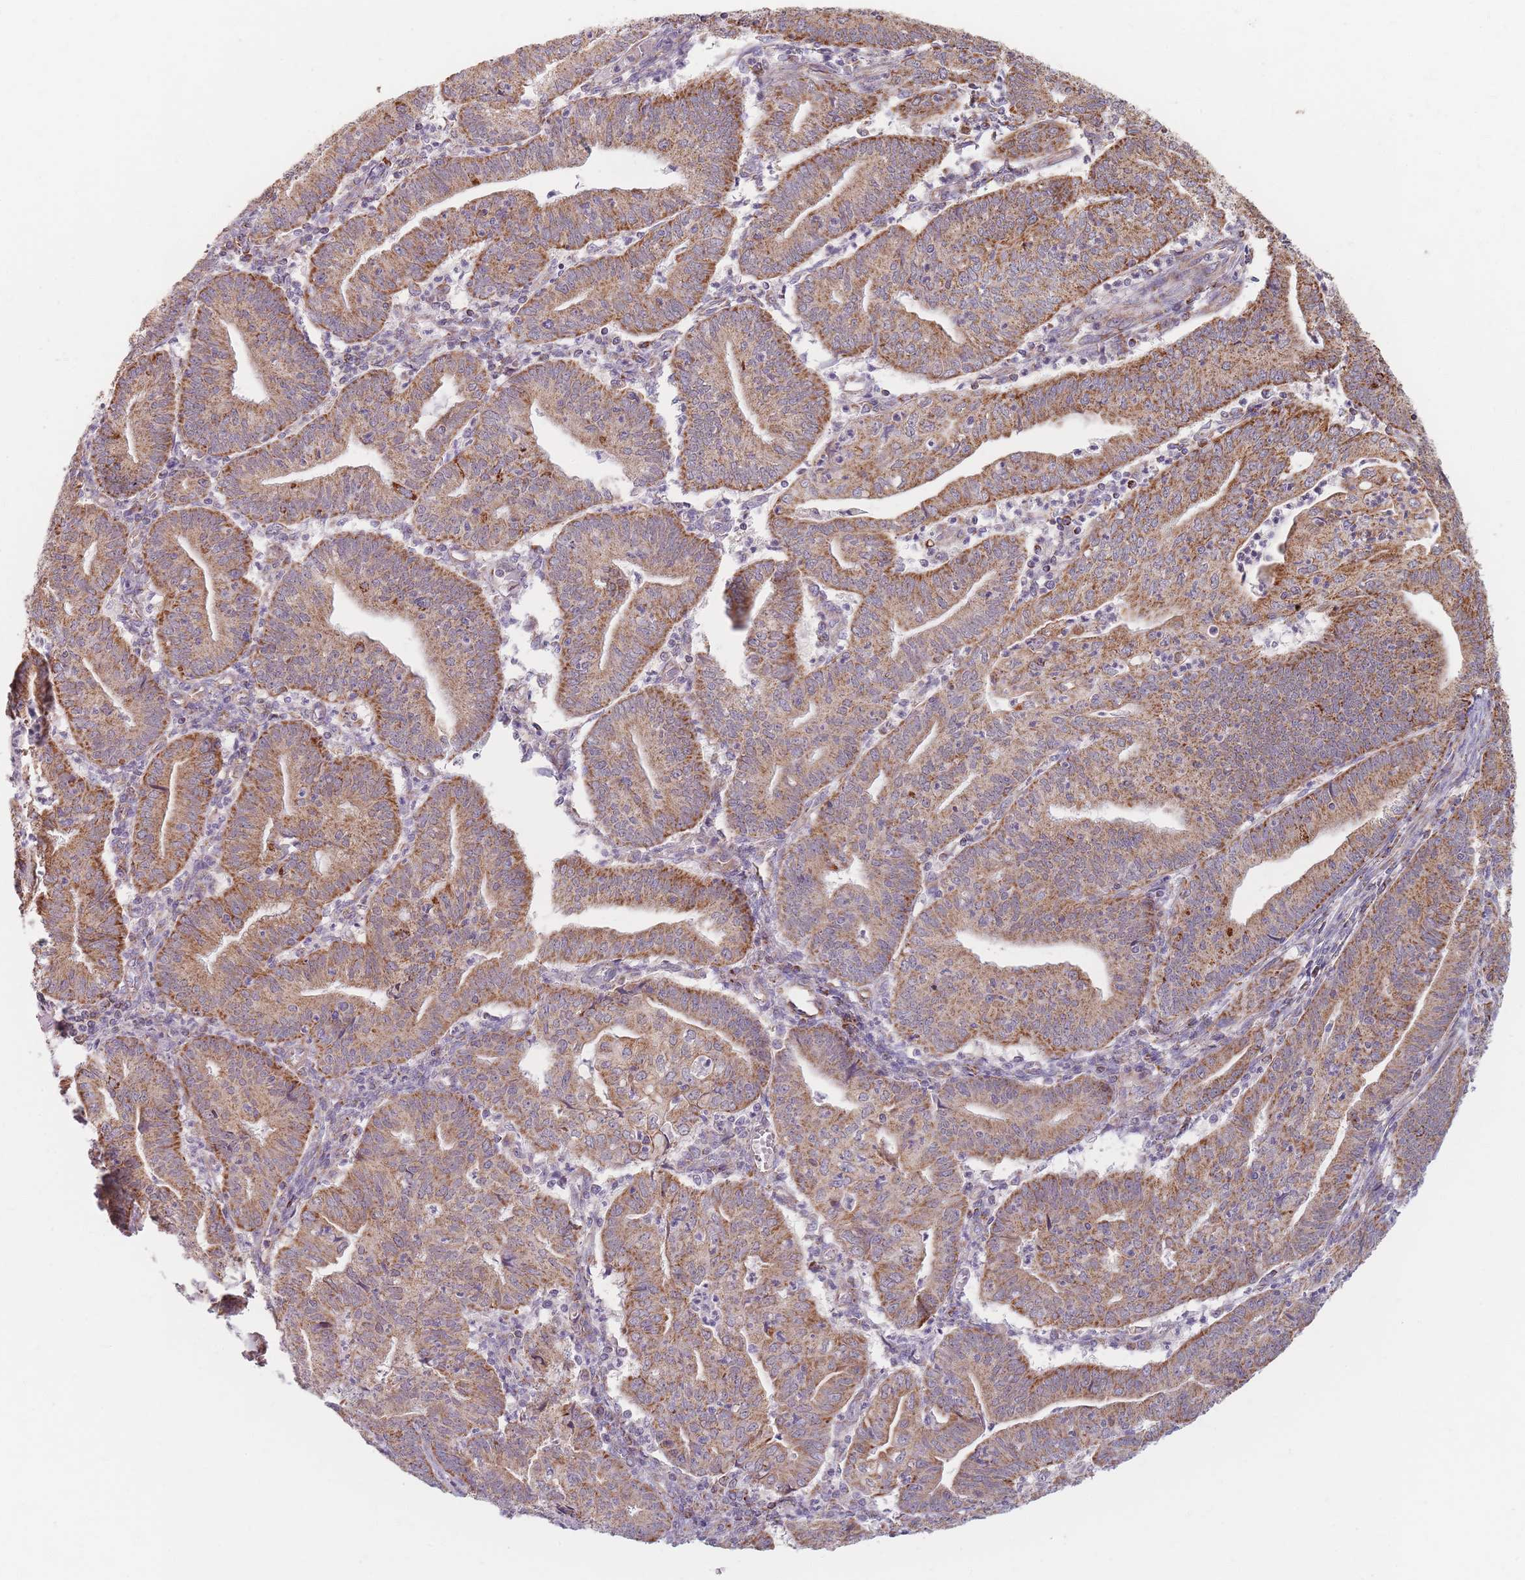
{"staining": {"intensity": "moderate", "quantity": ">75%", "location": "cytoplasmic/membranous"}, "tissue": "endometrial cancer", "cell_type": "Tumor cells", "image_type": "cancer", "snomed": [{"axis": "morphology", "description": "Adenocarcinoma, NOS"}, {"axis": "topography", "description": "Endometrium"}], "caption": "A photomicrograph showing moderate cytoplasmic/membranous expression in about >75% of tumor cells in endometrial cancer, as visualized by brown immunohistochemical staining.", "gene": "ESRP2", "patient": {"sex": "female", "age": 60}}